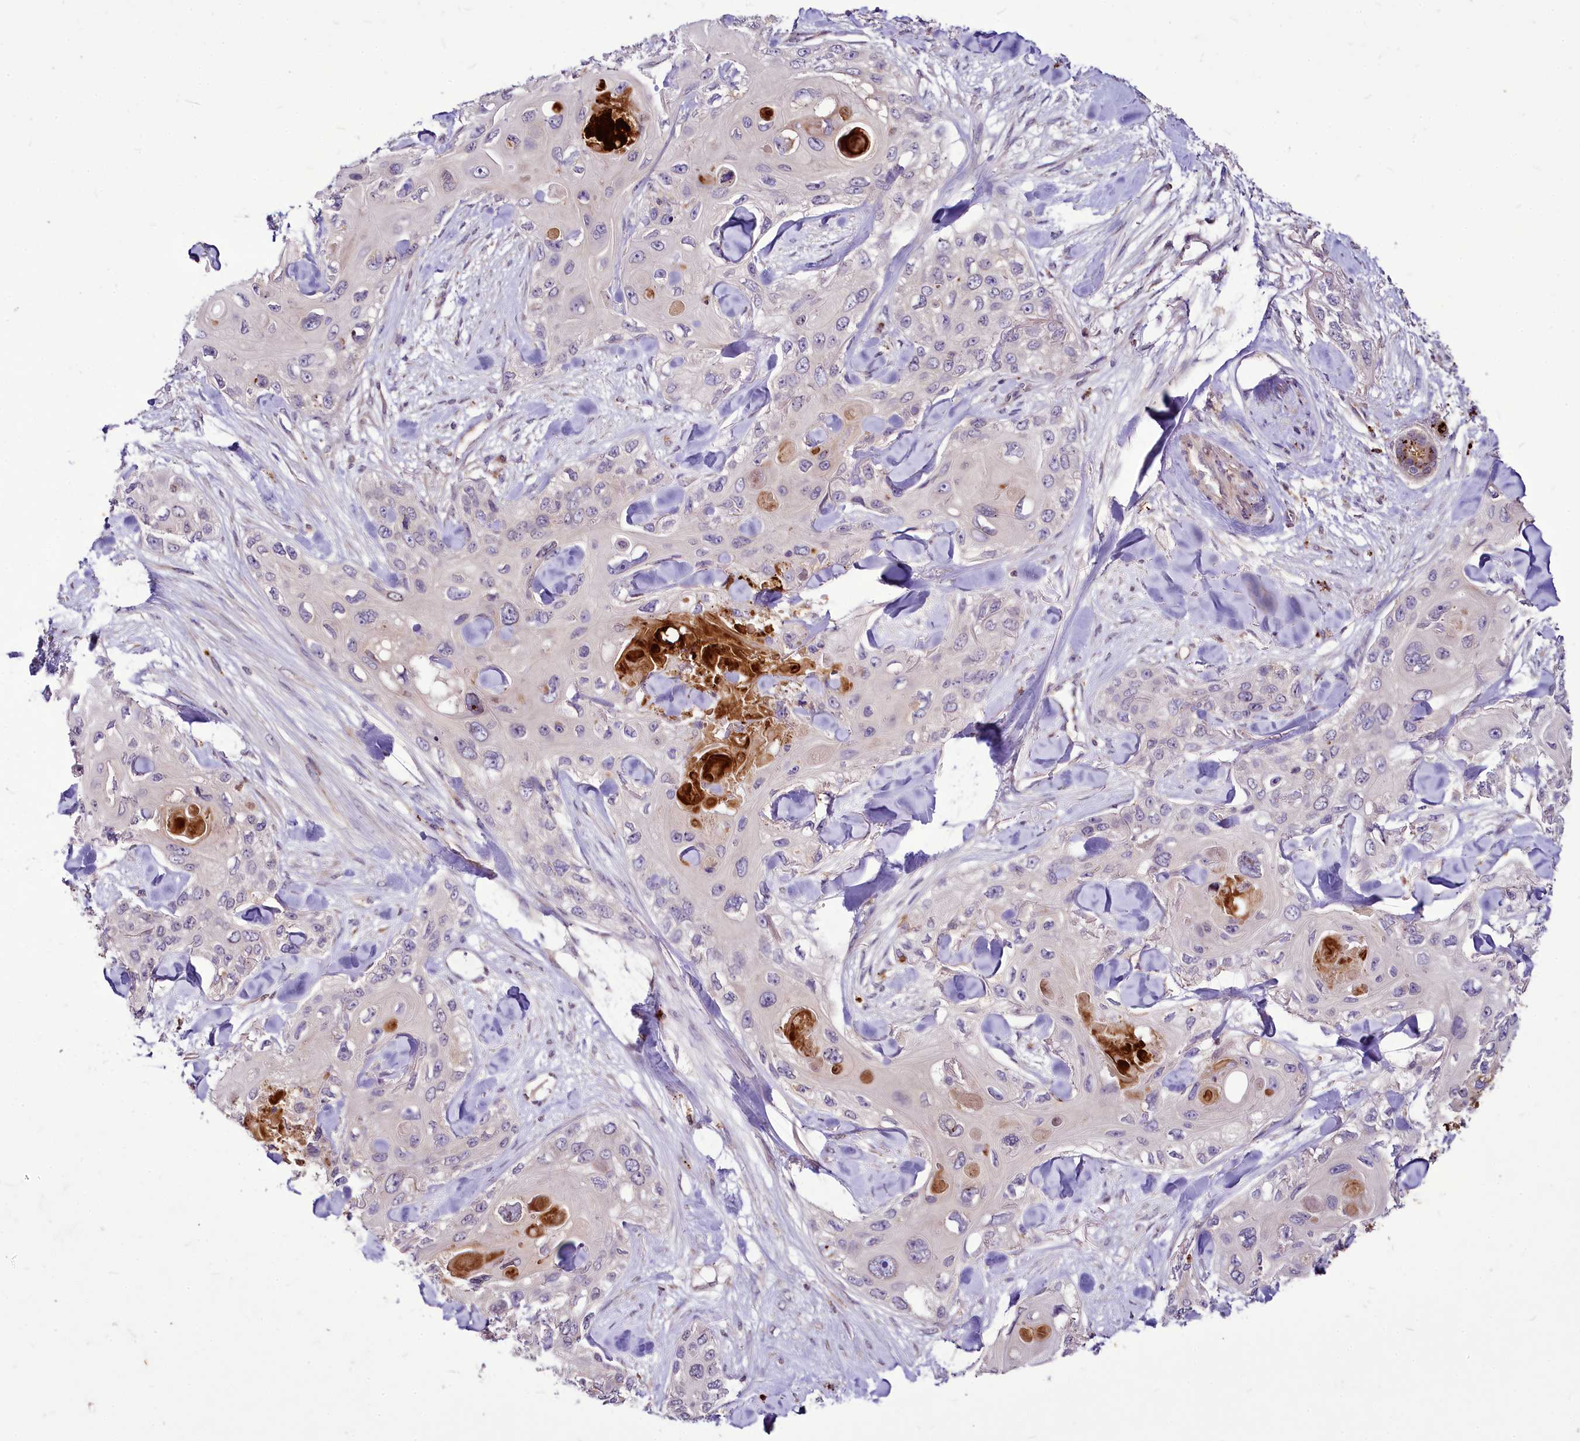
{"staining": {"intensity": "negative", "quantity": "none", "location": "none"}, "tissue": "skin cancer", "cell_type": "Tumor cells", "image_type": "cancer", "snomed": [{"axis": "morphology", "description": "Normal tissue, NOS"}, {"axis": "morphology", "description": "Squamous cell carcinoma, NOS"}, {"axis": "topography", "description": "Skin"}], "caption": "Protein analysis of squamous cell carcinoma (skin) exhibits no significant staining in tumor cells.", "gene": "C11orf86", "patient": {"sex": "male", "age": 72}}